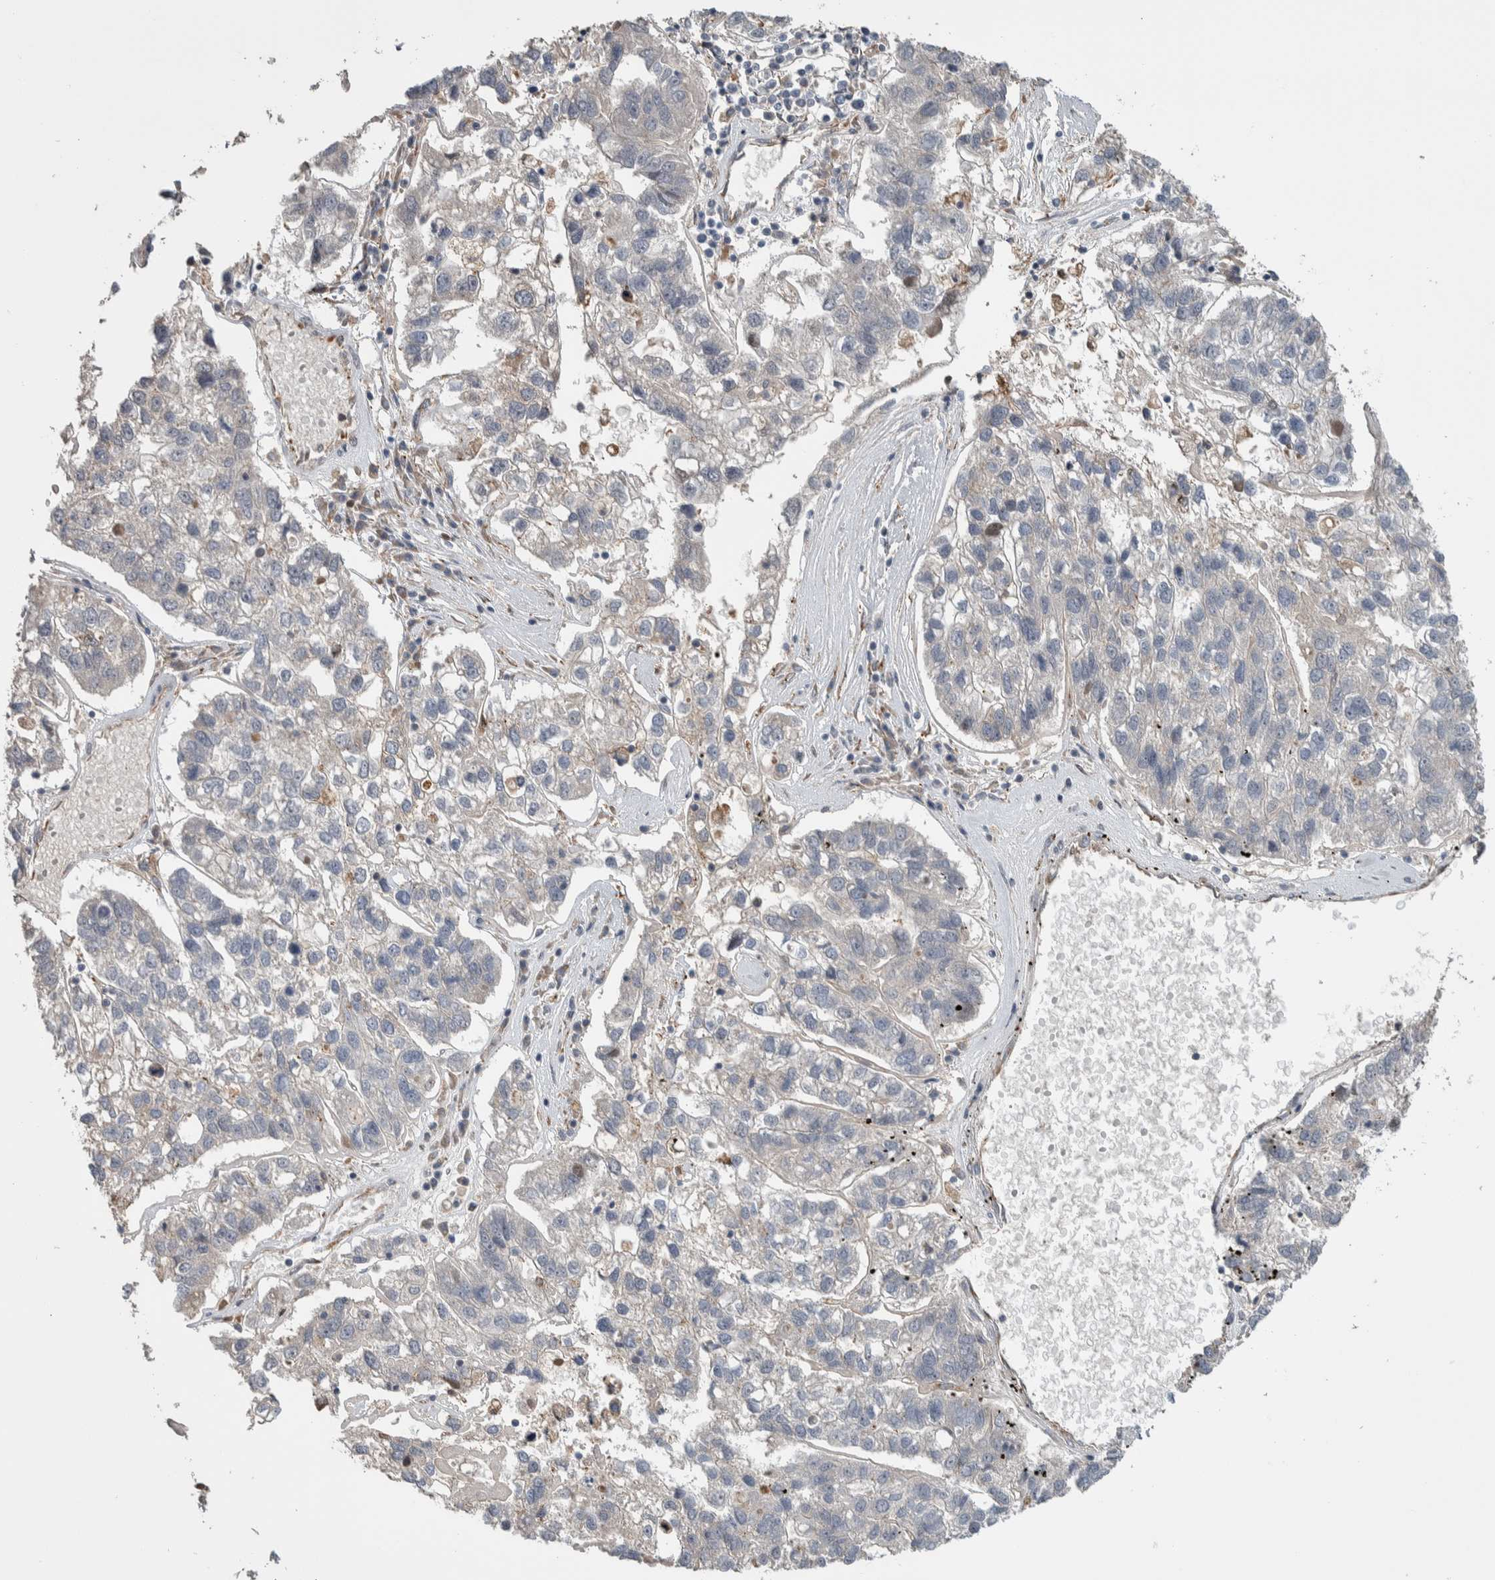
{"staining": {"intensity": "negative", "quantity": "none", "location": "none"}, "tissue": "pancreatic cancer", "cell_type": "Tumor cells", "image_type": "cancer", "snomed": [{"axis": "morphology", "description": "Adenocarcinoma, NOS"}, {"axis": "topography", "description": "Pancreas"}], "caption": "This image is of adenocarcinoma (pancreatic) stained with immunohistochemistry to label a protein in brown with the nuclei are counter-stained blue. There is no expression in tumor cells.", "gene": "PRDM4", "patient": {"sex": "female", "age": 61}}